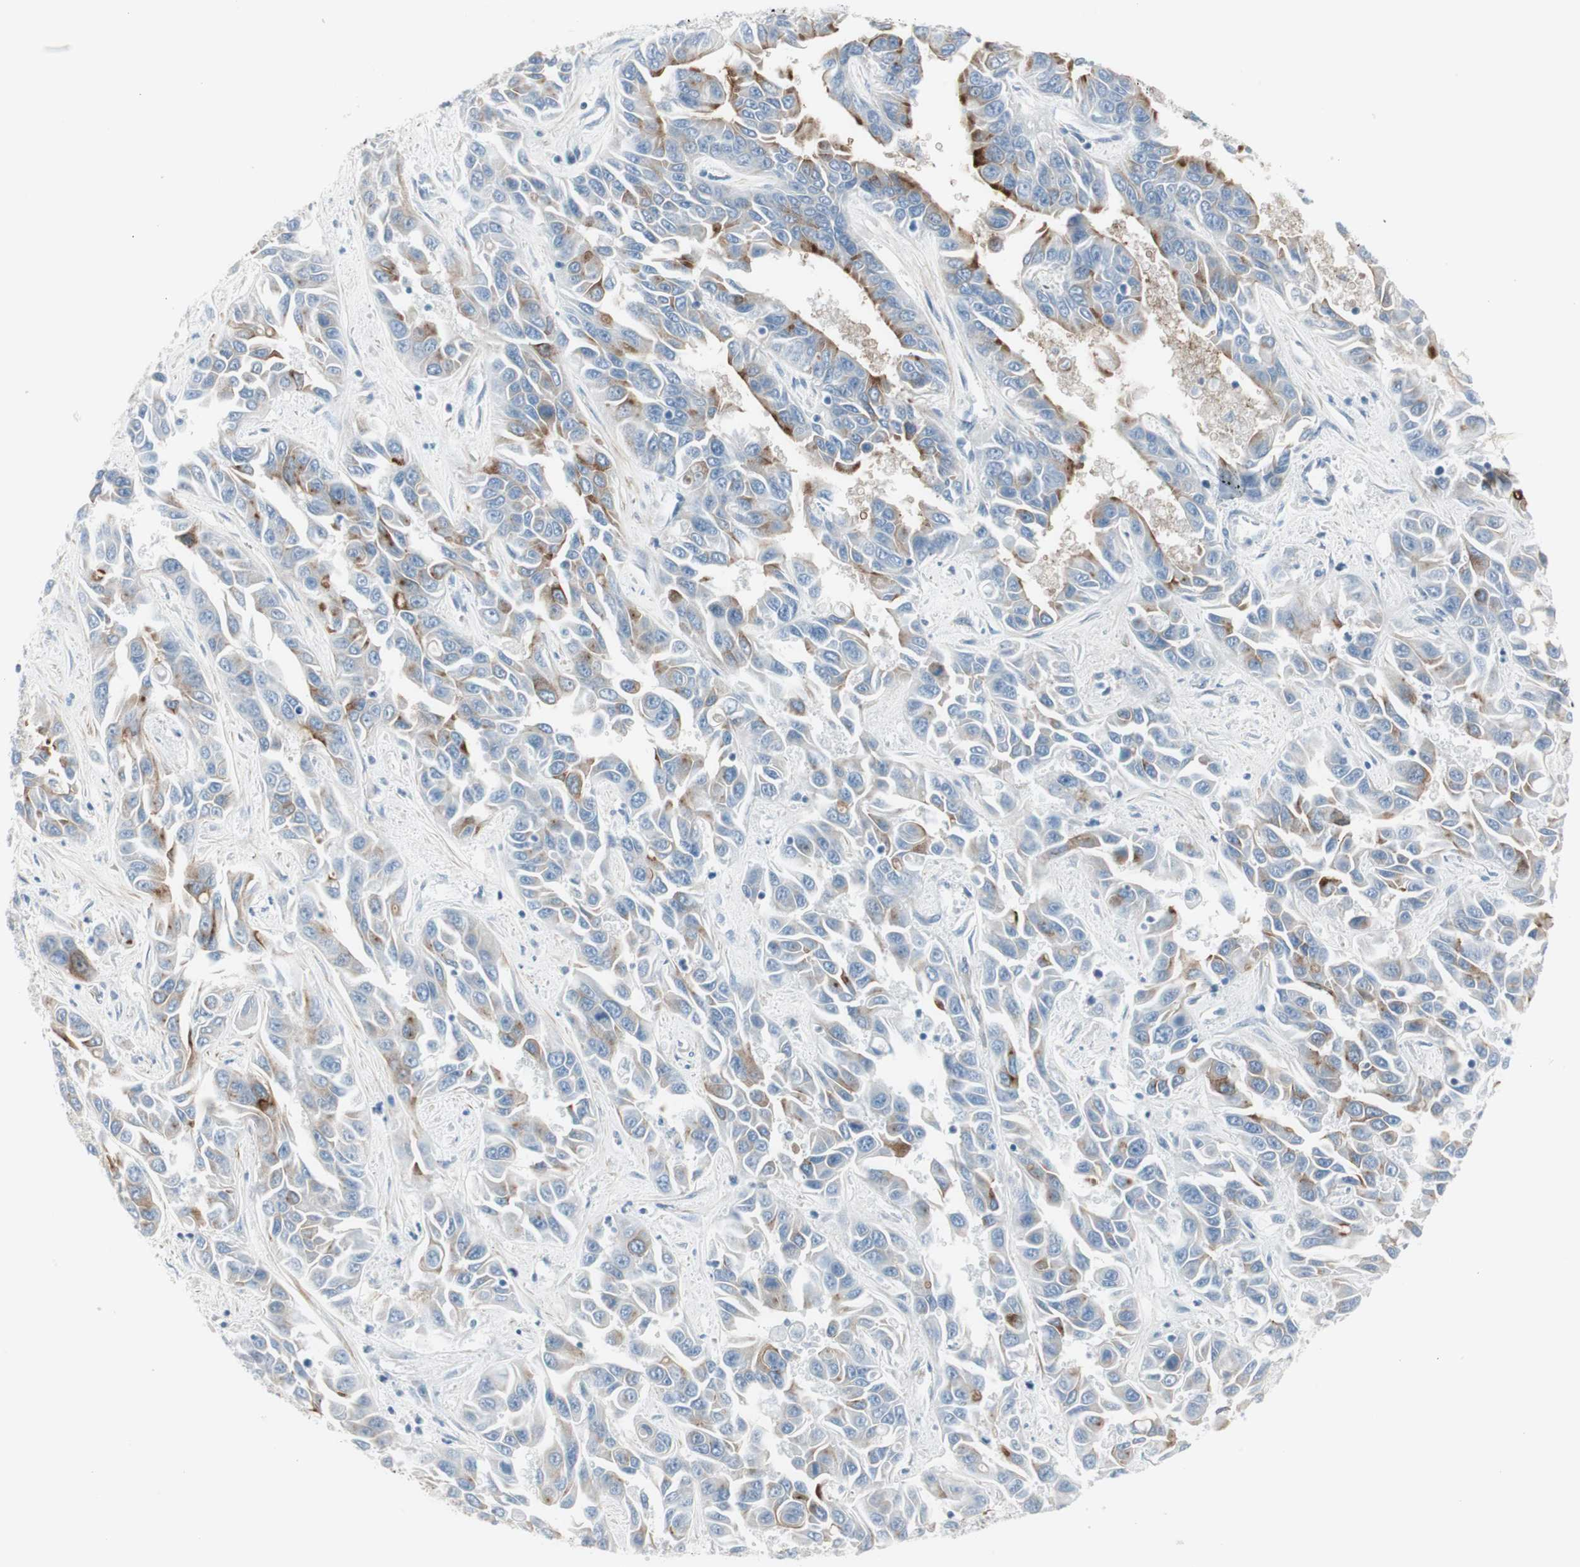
{"staining": {"intensity": "strong", "quantity": "25%-75%", "location": "cytoplasmic/membranous"}, "tissue": "liver cancer", "cell_type": "Tumor cells", "image_type": "cancer", "snomed": [{"axis": "morphology", "description": "Cholangiocarcinoma"}, {"axis": "topography", "description": "Liver"}], "caption": "Immunohistochemical staining of liver cancer (cholangiocarcinoma) displays high levels of strong cytoplasmic/membranous protein expression in approximately 25%-75% of tumor cells. (Brightfield microscopy of DAB IHC at high magnification).", "gene": "CDHR5", "patient": {"sex": "female", "age": 52}}